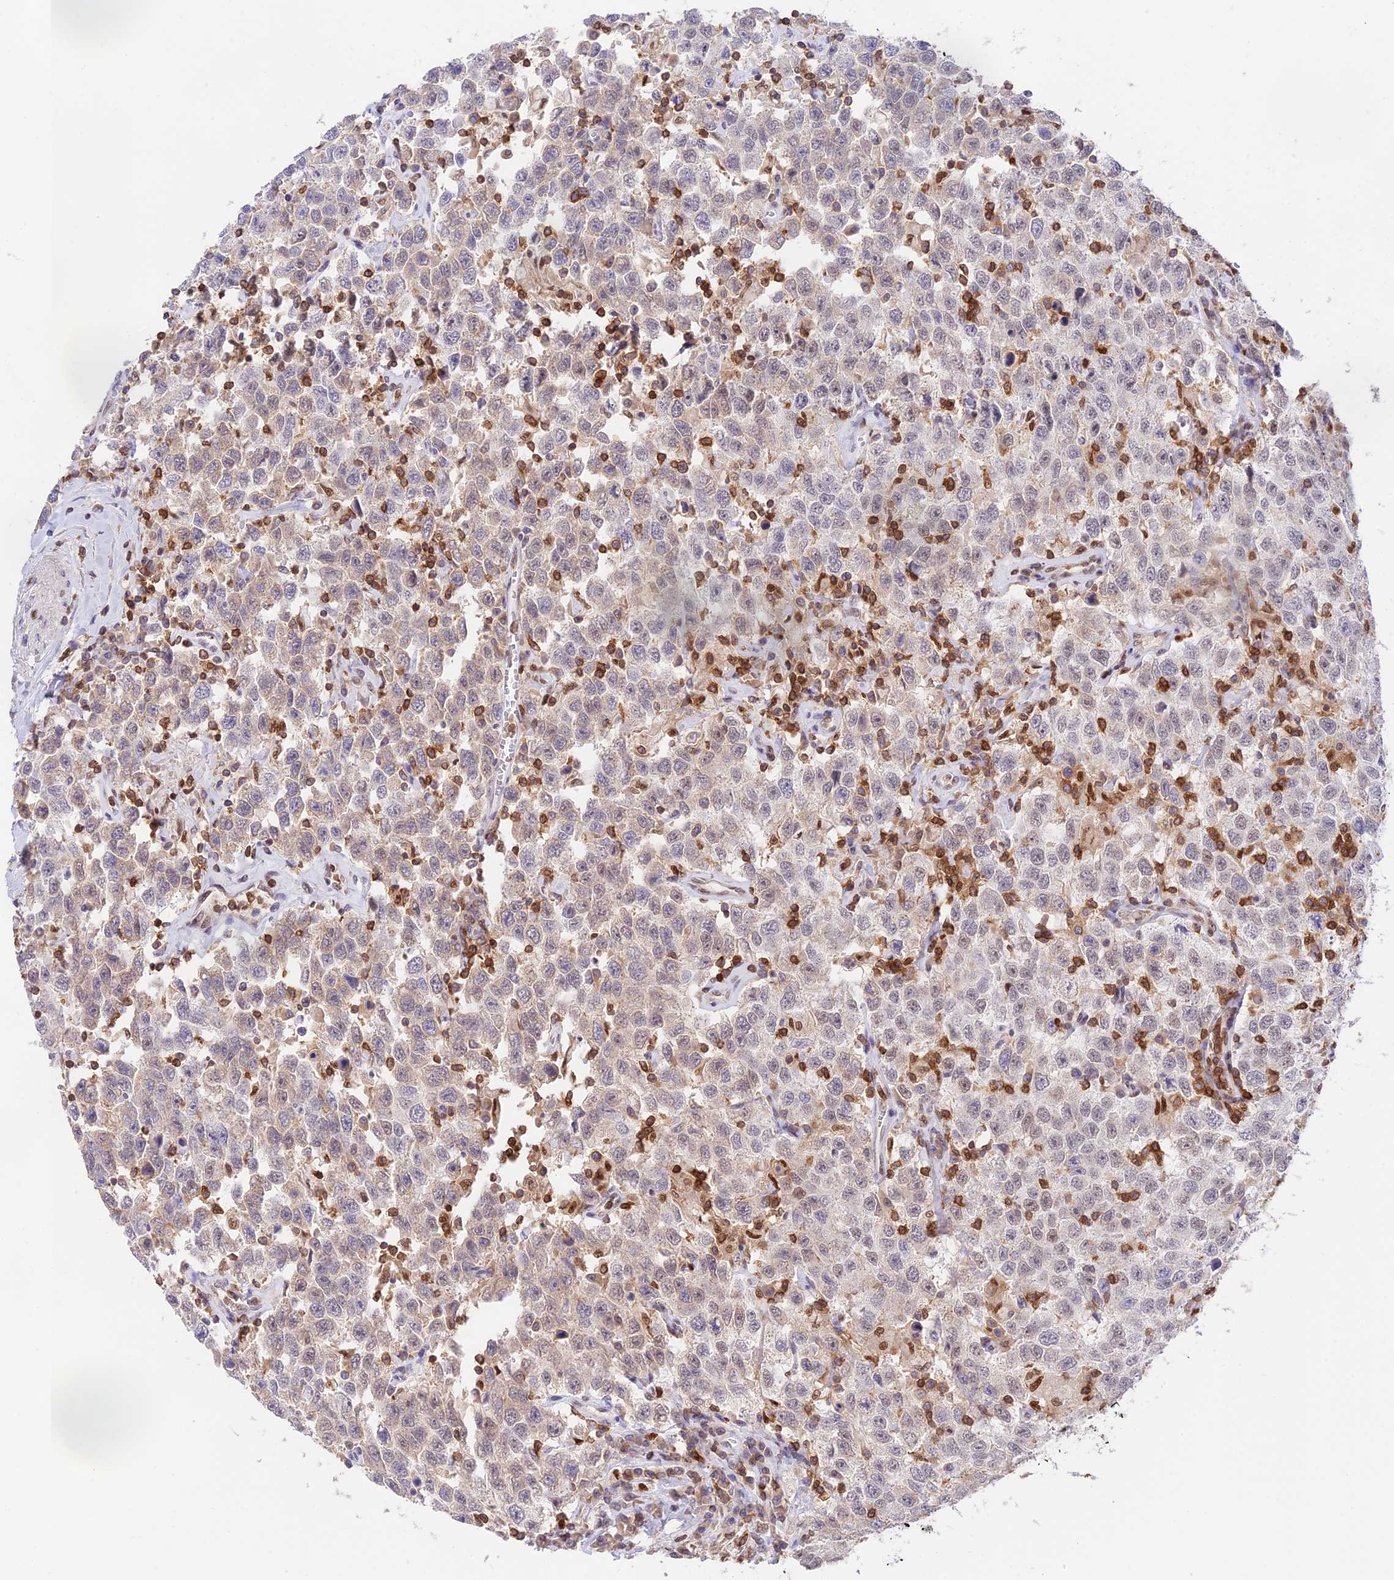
{"staining": {"intensity": "negative", "quantity": "none", "location": "none"}, "tissue": "testis cancer", "cell_type": "Tumor cells", "image_type": "cancer", "snomed": [{"axis": "morphology", "description": "Seminoma, NOS"}, {"axis": "topography", "description": "Testis"}], "caption": "Immunohistochemical staining of testis cancer (seminoma) demonstrates no significant expression in tumor cells. (Brightfield microscopy of DAB IHC at high magnification).", "gene": "DENND1C", "patient": {"sex": "male", "age": 41}}